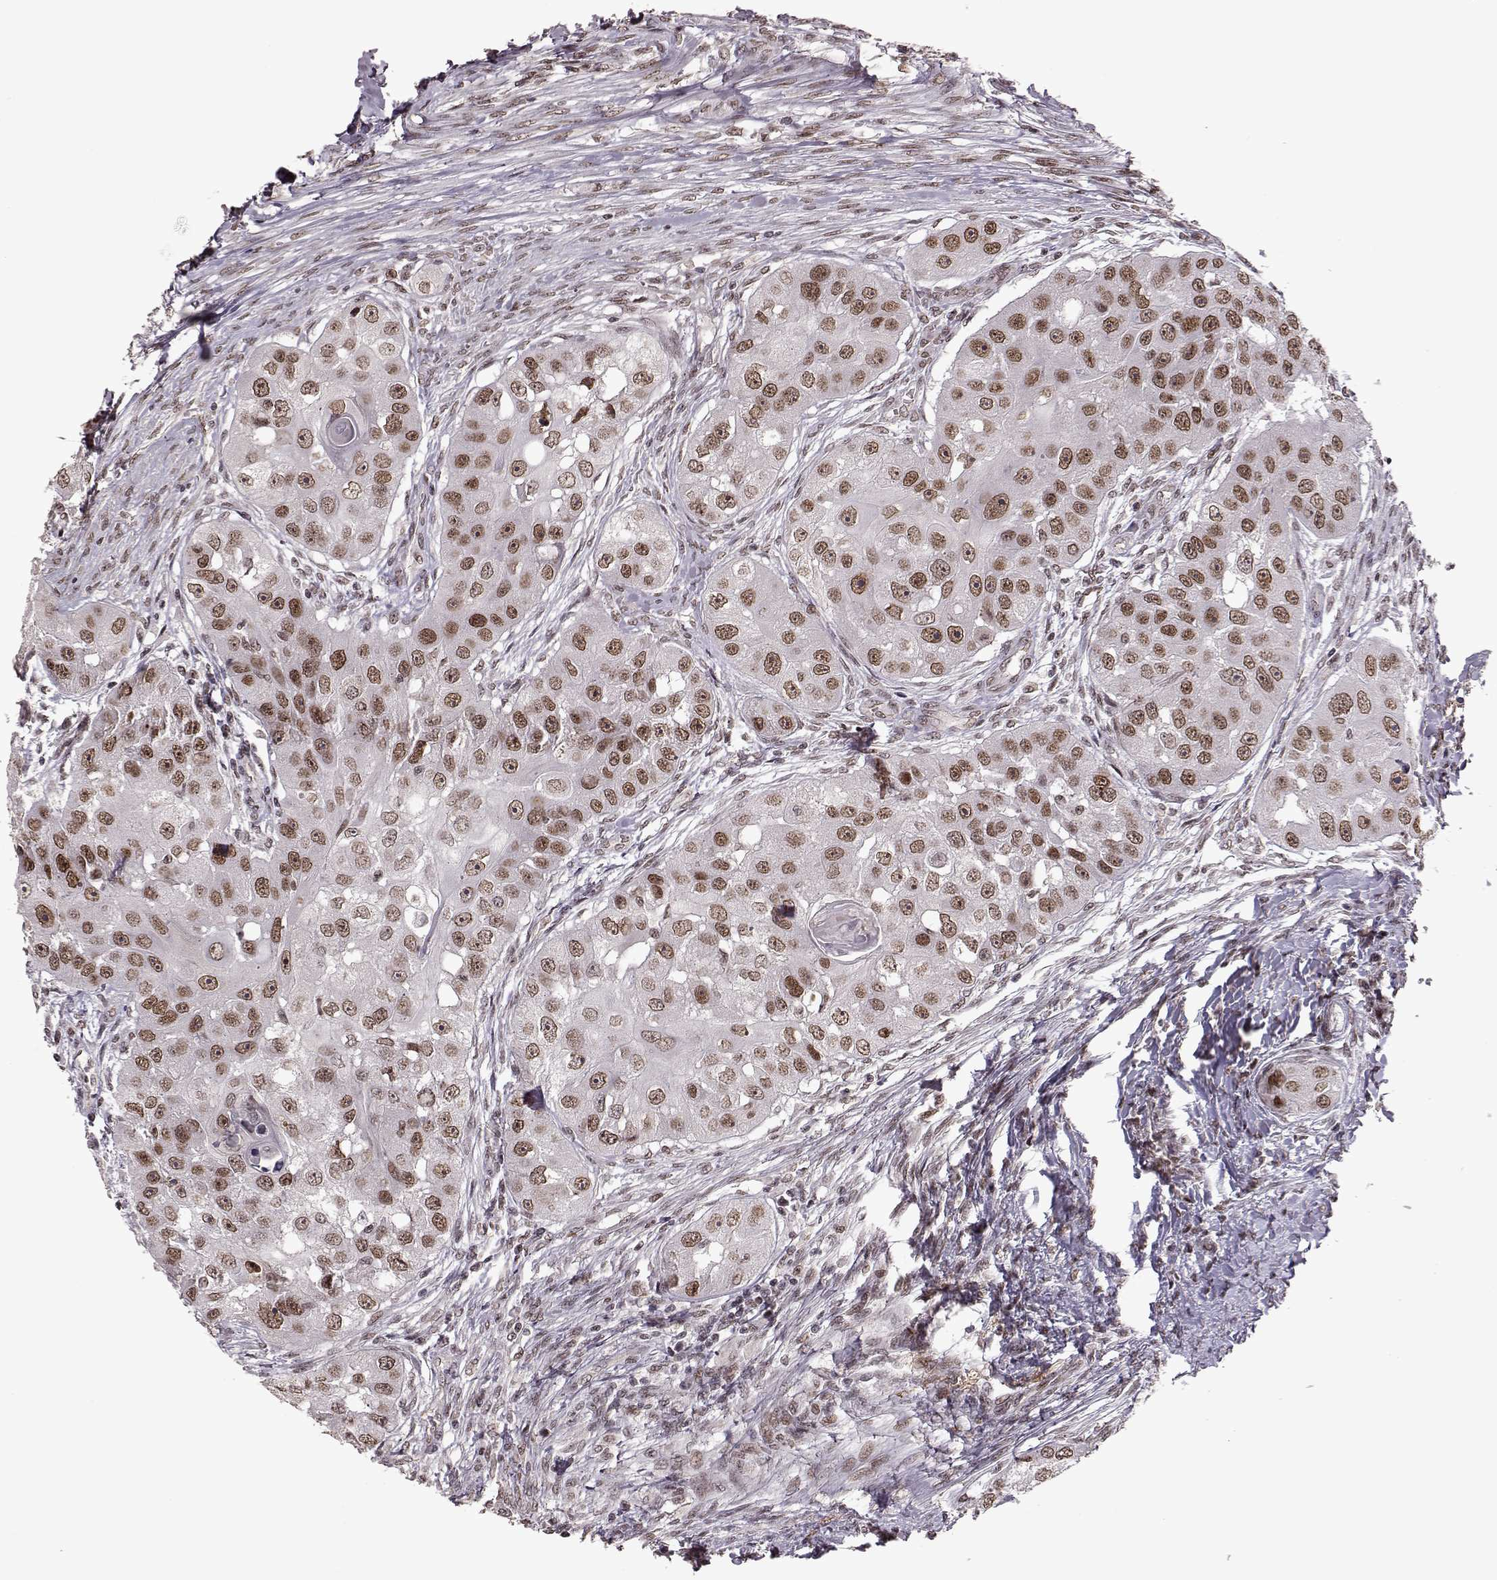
{"staining": {"intensity": "moderate", "quantity": ">75%", "location": "nuclear"}, "tissue": "head and neck cancer", "cell_type": "Tumor cells", "image_type": "cancer", "snomed": [{"axis": "morphology", "description": "Squamous cell carcinoma, NOS"}, {"axis": "topography", "description": "Head-Neck"}], "caption": "Immunohistochemistry (IHC) micrograph of human head and neck squamous cell carcinoma stained for a protein (brown), which demonstrates medium levels of moderate nuclear expression in about >75% of tumor cells.", "gene": "RRAGD", "patient": {"sex": "male", "age": 51}}